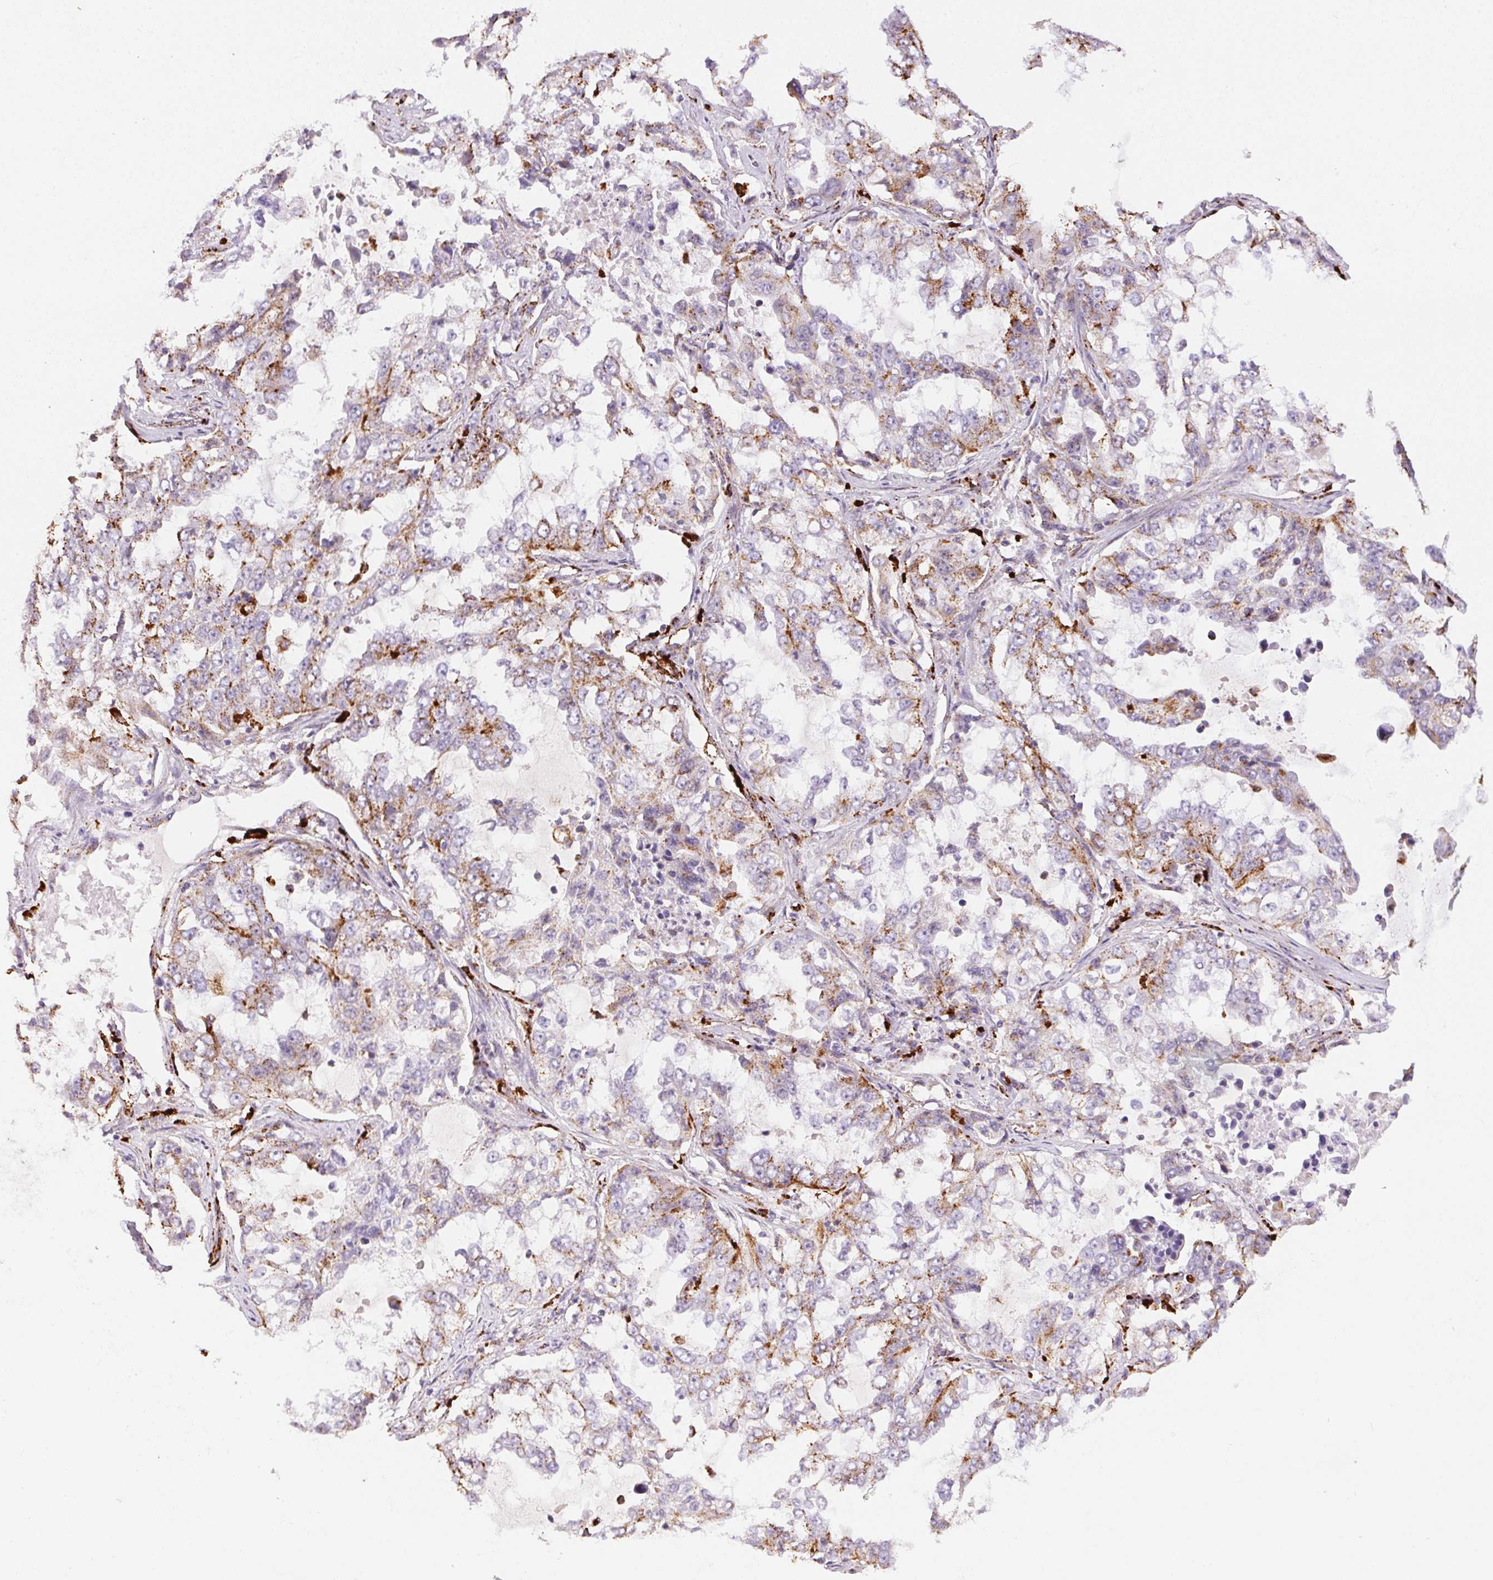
{"staining": {"intensity": "moderate", "quantity": "25%-75%", "location": "cytoplasmic/membranous"}, "tissue": "lung cancer", "cell_type": "Tumor cells", "image_type": "cancer", "snomed": [{"axis": "morphology", "description": "Adenocarcinoma, NOS"}, {"axis": "topography", "description": "Lung"}], "caption": "A histopathology image showing moderate cytoplasmic/membranous positivity in about 25%-75% of tumor cells in lung adenocarcinoma, as visualized by brown immunohistochemical staining.", "gene": "SCPEP1", "patient": {"sex": "female", "age": 61}}